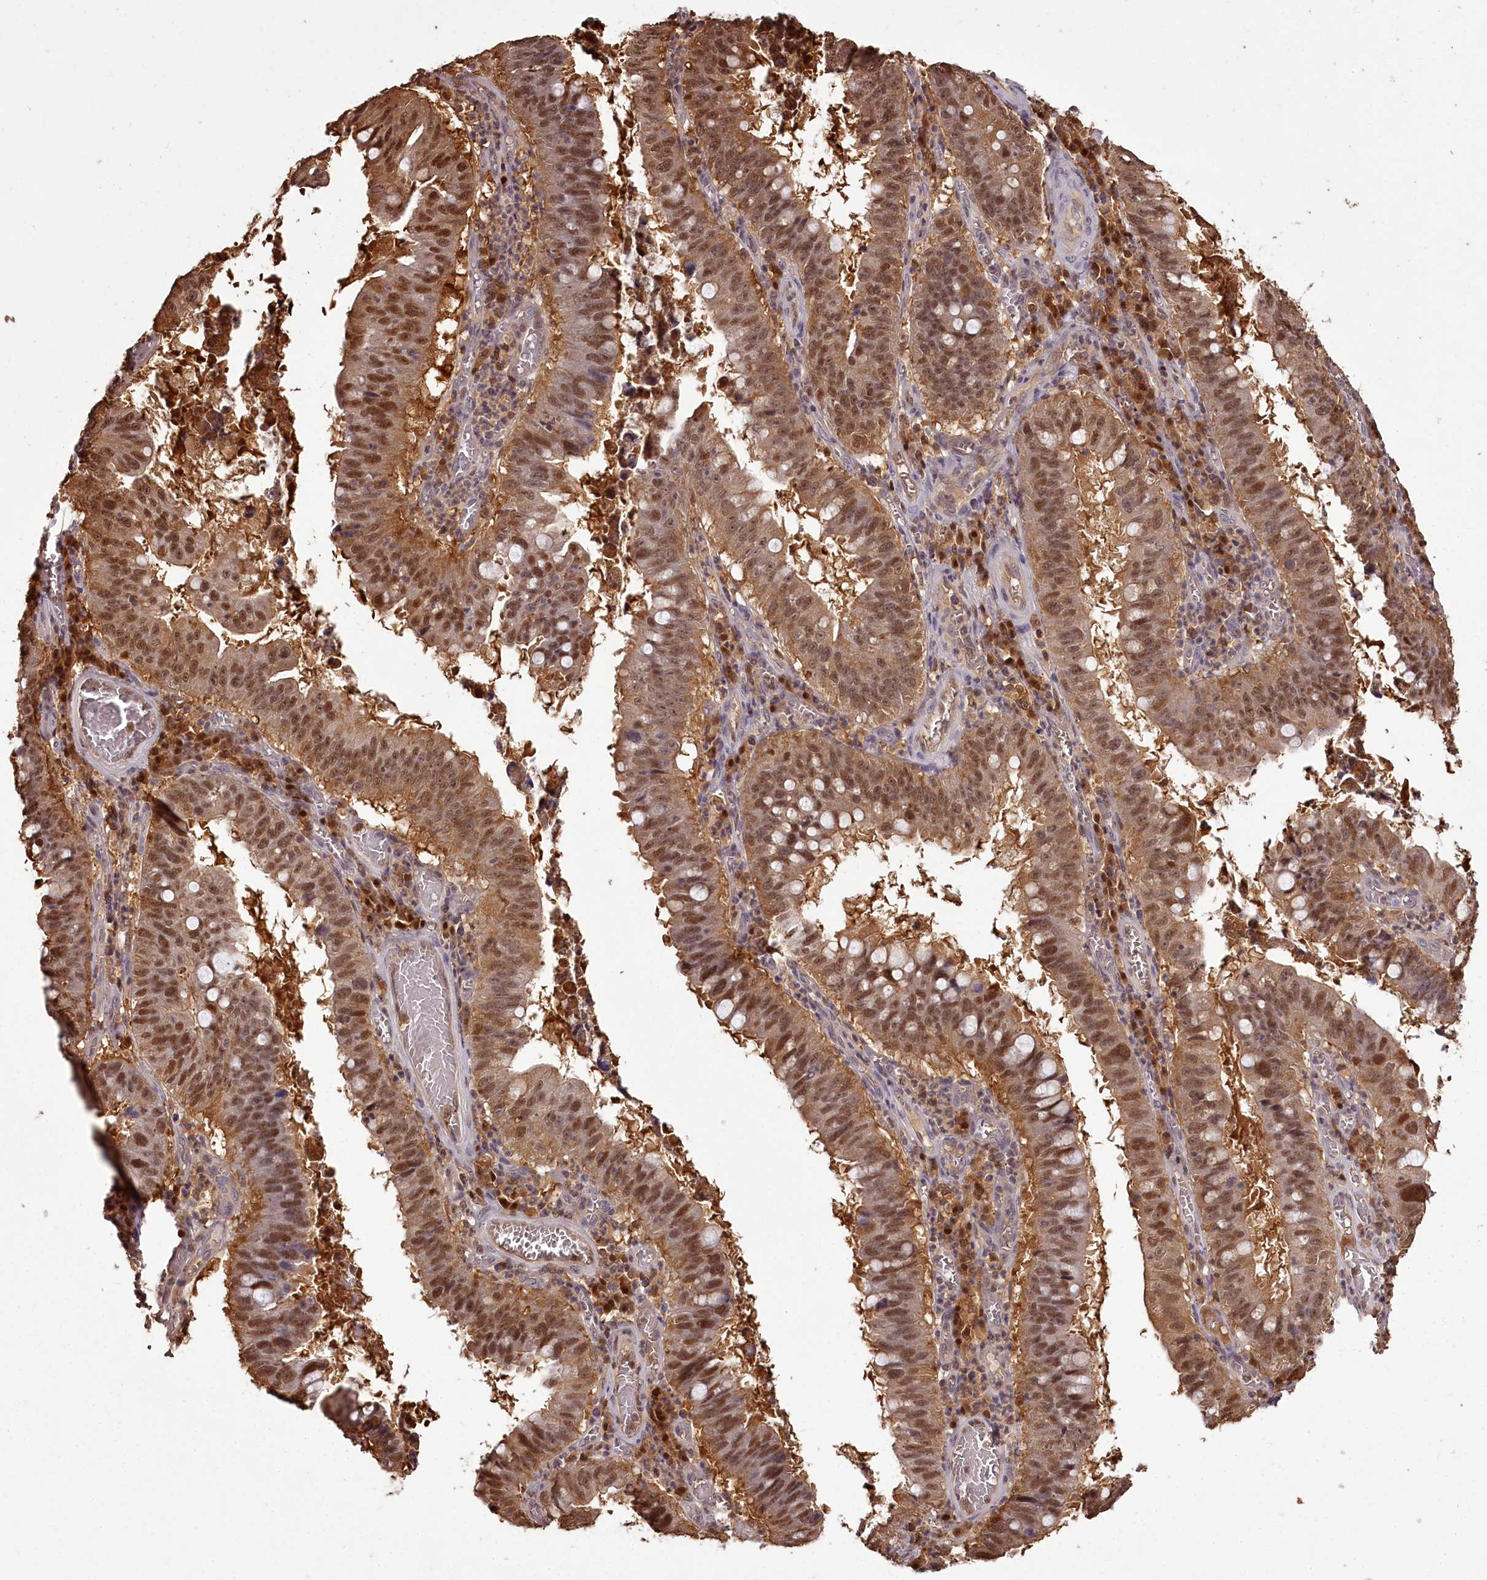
{"staining": {"intensity": "moderate", "quantity": ">75%", "location": "cytoplasmic/membranous,nuclear"}, "tissue": "stomach cancer", "cell_type": "Tumor cells", "image_type": "cancer", "snomed": [{"axis": "morphology", "description": "Adenocarcinoma, NOS"}, {"axis": "topography", "description": "Stomach"}], "caption": "An immunohistochemistry (IHC) image of neoplastic tissue is shown. Protein staining in brown highlights moderate cytoplasmic/membranous and nuclear positivity in stomach cancer (adenocarcinoma) within tumor cells.", "gene": "NPRL2", "patient": {"sex": "male", "age": 59}}